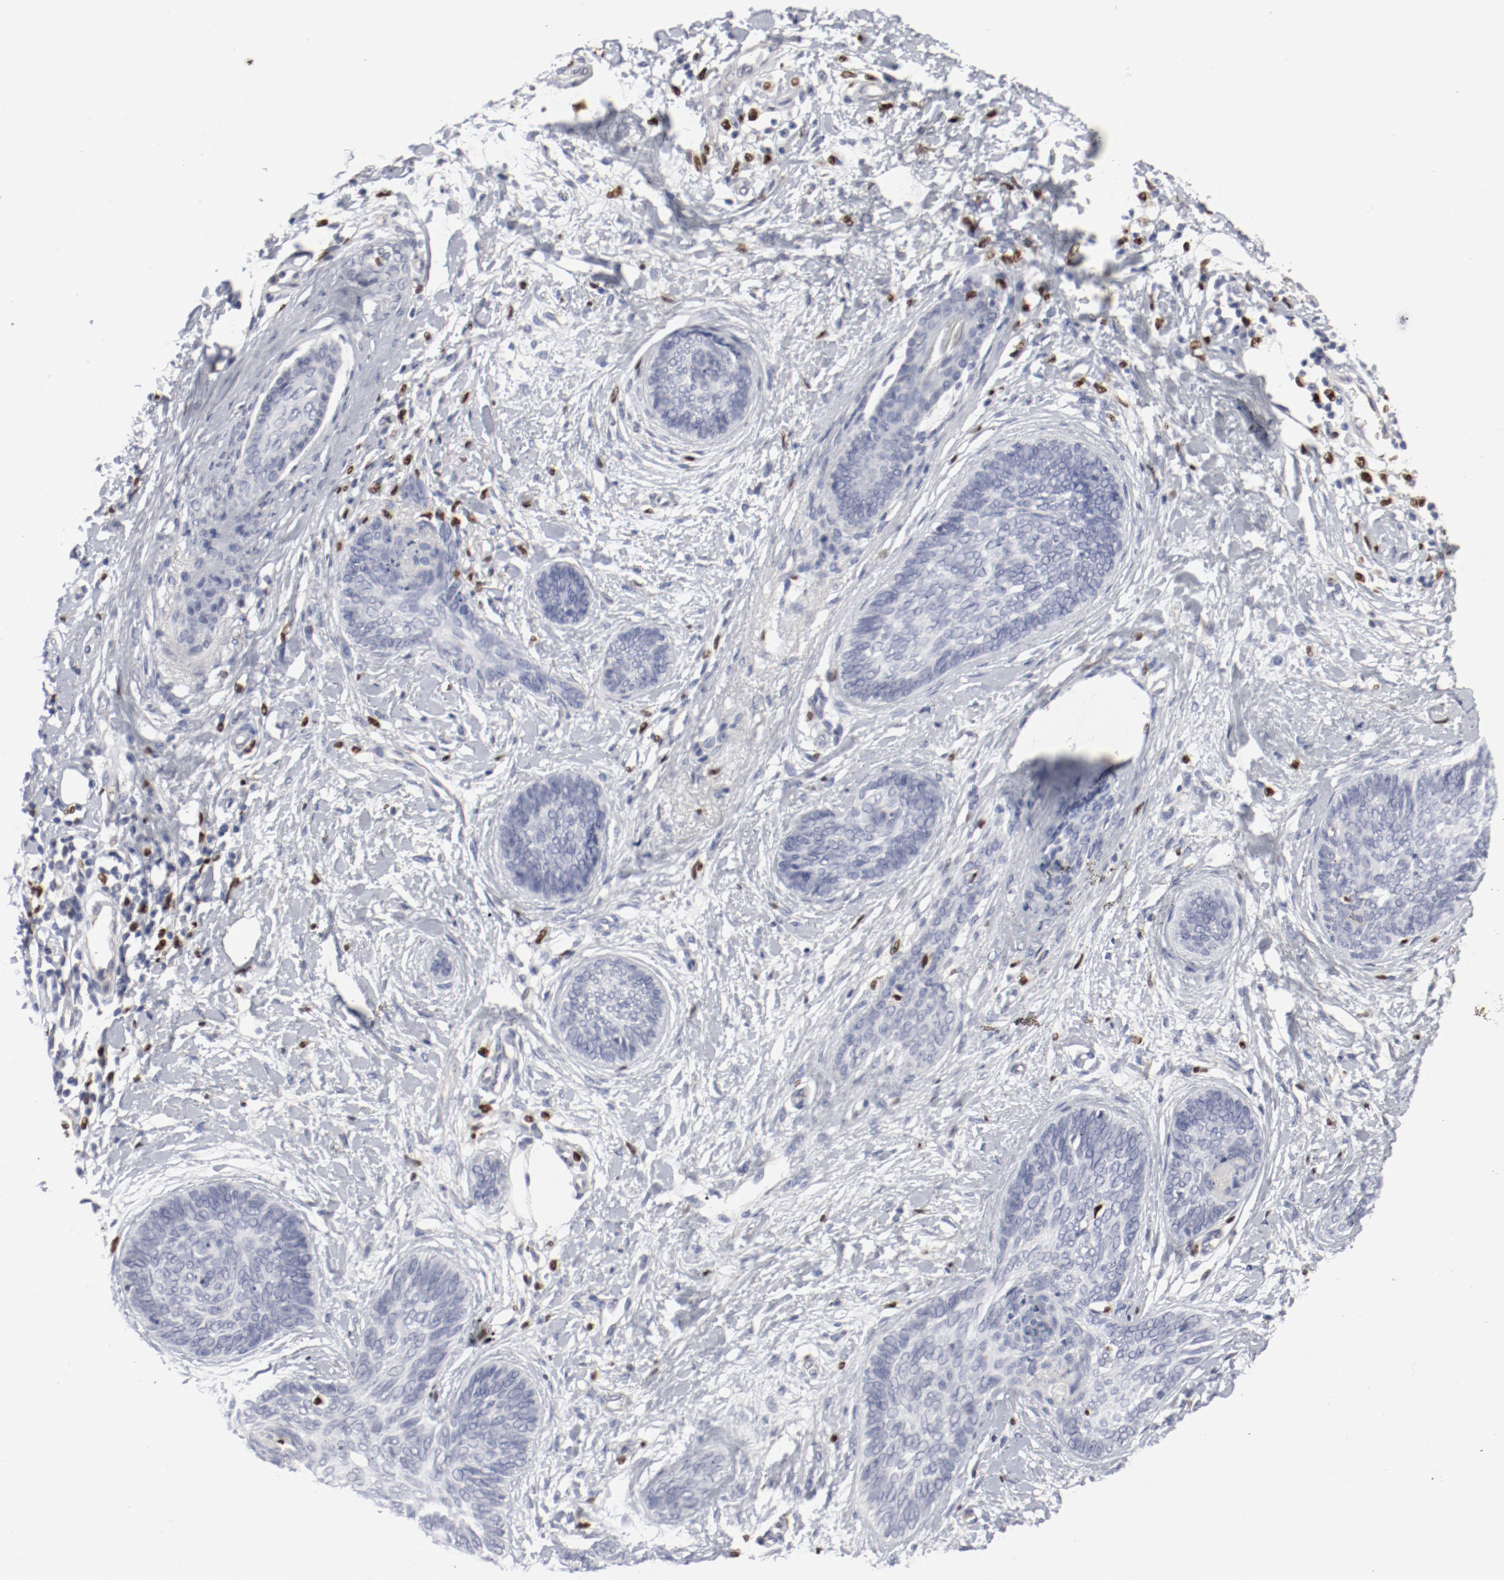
{"staining": {"intensity": "negative", "quantity": "none", "location": "none"}, "tissue": "skin cancer", "cell_type": "Tumor cells", "image_type": "cancer", "snomed": [{"axis": "morphology", "description": "Basal cell carcinoma"}, {"axis": "topography", "description": "Skin"}], "caption": "A high-resolution histopathology image shows IHC staining of skin cancer (basal cell carcinoma), which shows no significant positivity in tumor cells.", "gene": "SPI1", "patient": {"sex": "female", "age": 81}}